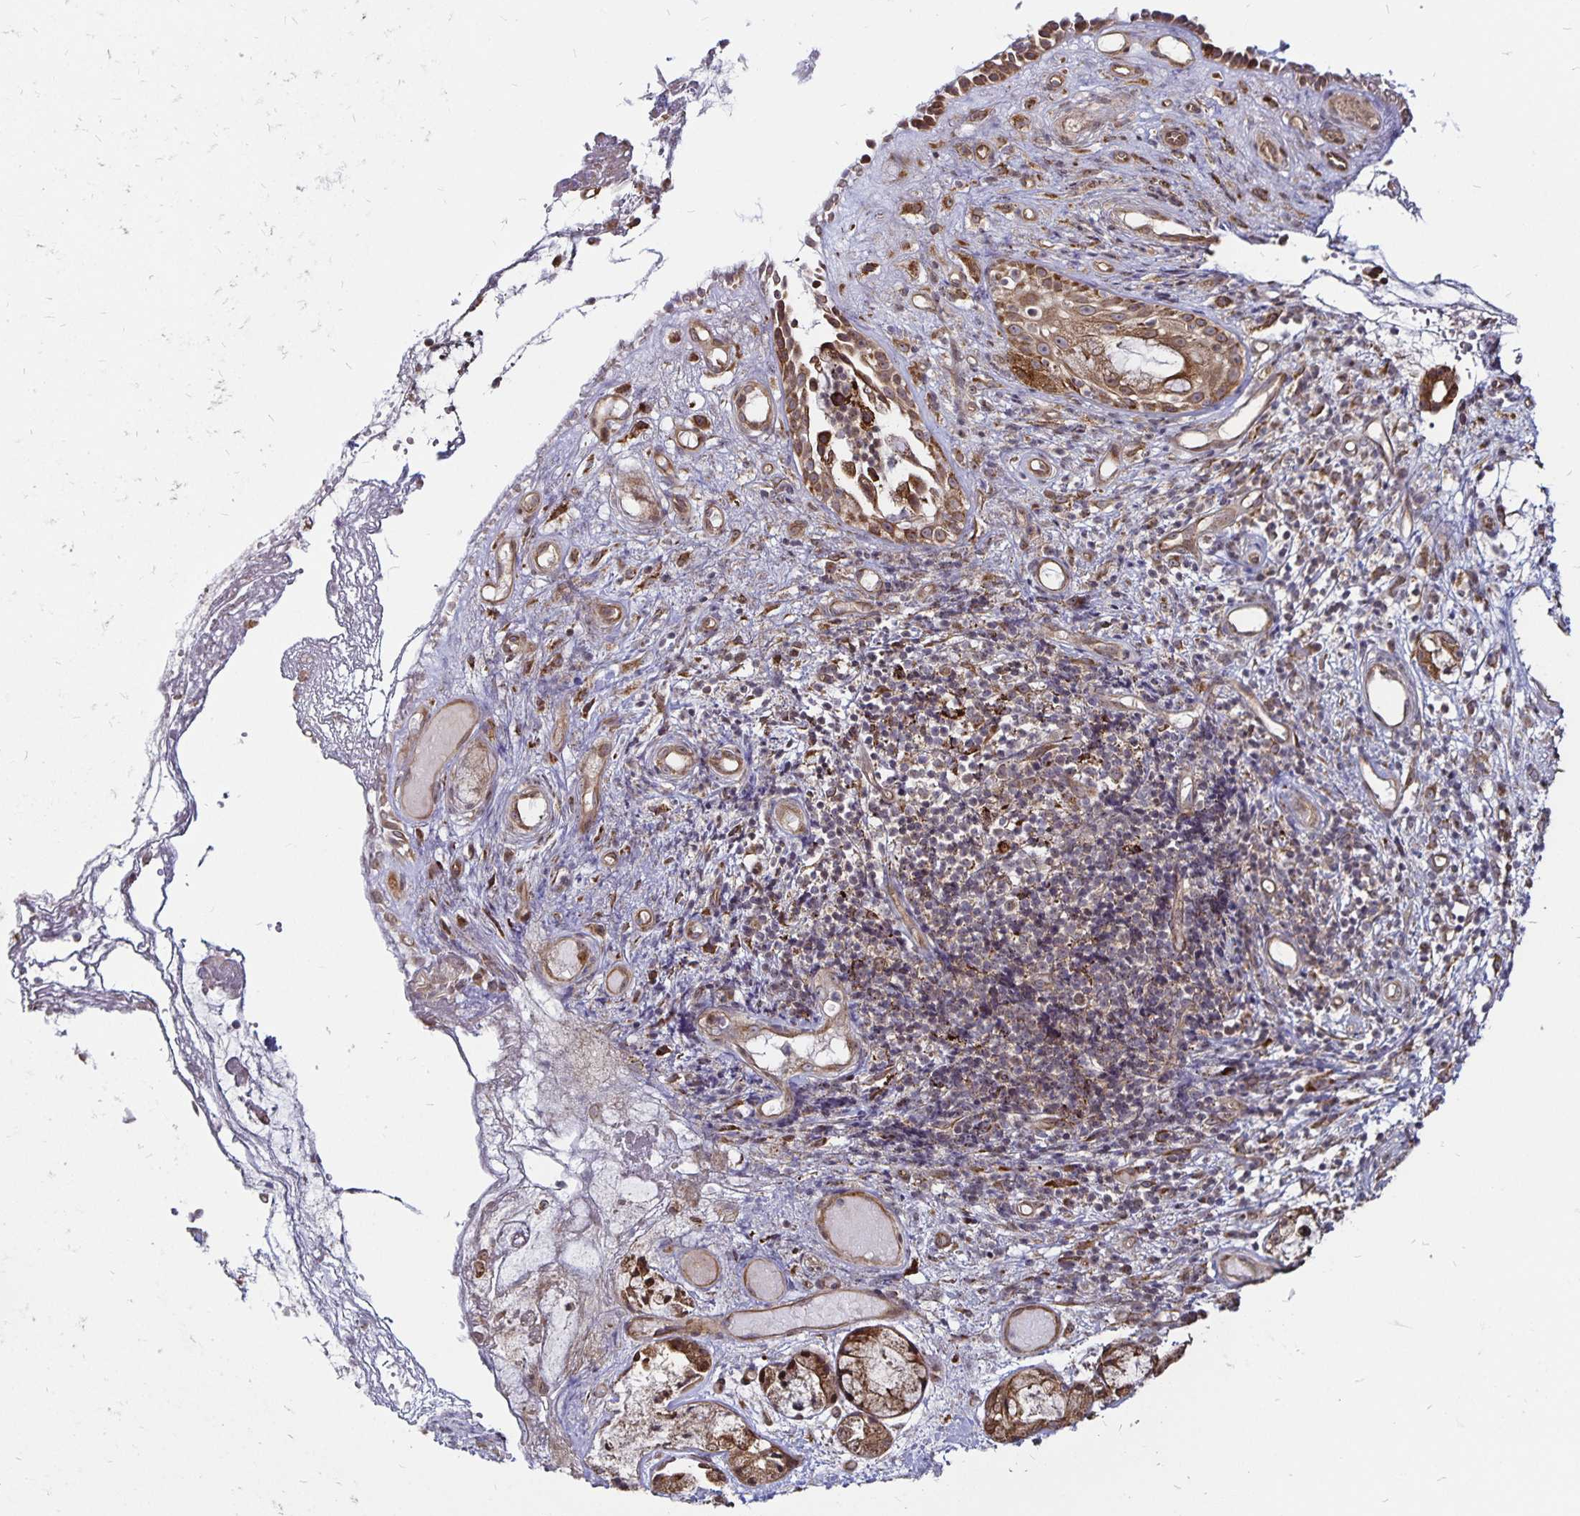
{"staining": {"intensity": "strong", "quantity": "25%-75%", "location": "cytoplasmic/membranous"}, "tissue": "nasopharynx", "cell_type": "Respiratory epithelial cells", "image_type": "normal", "snomed": [{"axis": "morphology", "description": "Normal tissue, NOS"}, {"axis": "morphology", "description": "Inflammation, NOS"}, {"axis": "topography", "description": "Nasopharynx"}], "caption": "About 25%-75% of respiratory epithelial cells in benign nasopharynx exhibit strong cytoplasmic/membranous protein positivity as visualized by brown immunohistochemical staining.", "gene": "CYP27A1", "patient": {"sex": "male", "age": 54}}